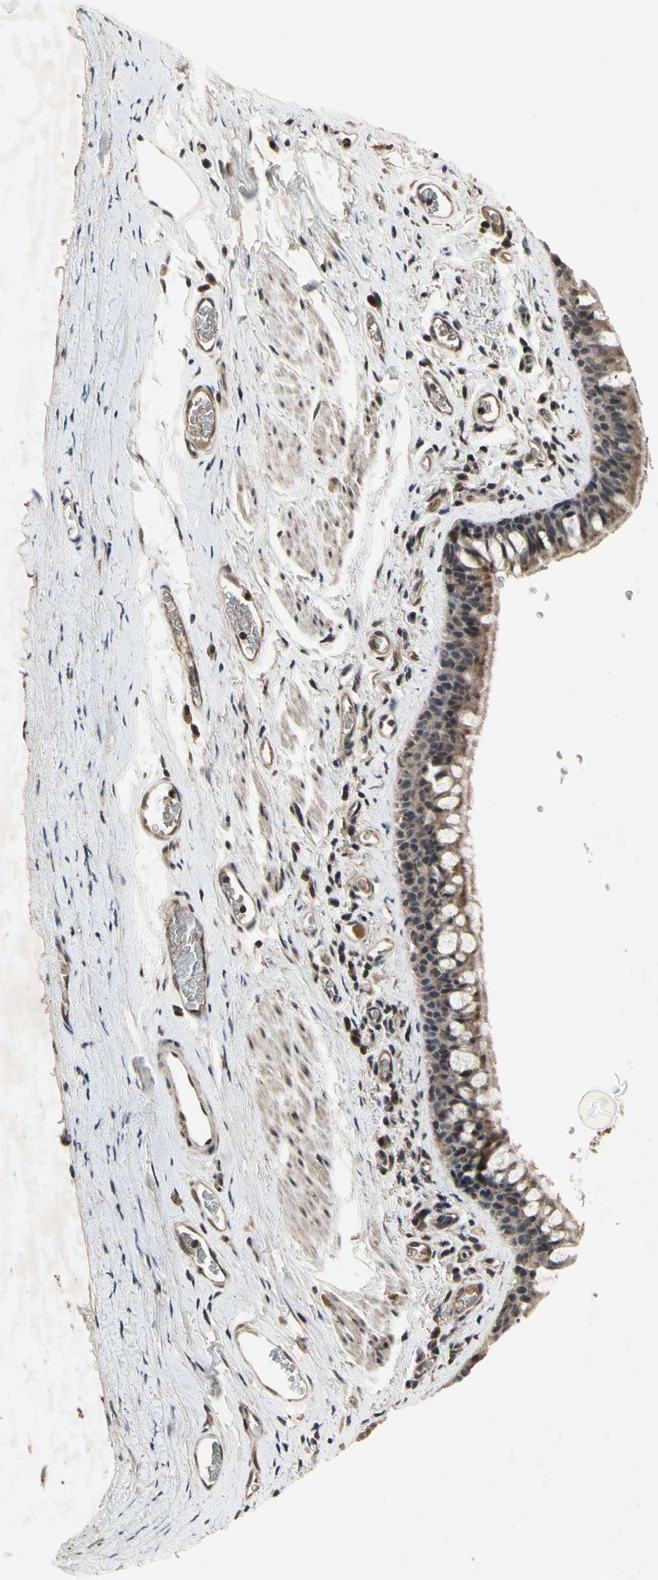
{"staining": {"intensity": "moderate", "quantity": ">75%", "location": "cytoplasmic/membranous"}, "tissue": "bronchus", "cell_type": "Respiratory epithelial cells", "image_type": "normal", "snomed": [{"axis": "morphology", "description": "Normal tissue, NOS"}, {"axis": "morphology", "description": "Malignant melanoma, Metastatic site"}, {"axis": "topography", "description": "Bronchus"}, {"axis": "topography", "description": "Lung"}], "caption": "Brown immunohistochemical staining in normal human bronchus demonstrates moderate cytoplasmic/membranous staining in about >75% of respiratory epithelial cells. (Brightfield microscopy of DAB IHC at high magnification).", "gene": "DPY19L3", "patient": {"sex": "male", "age": 64}}